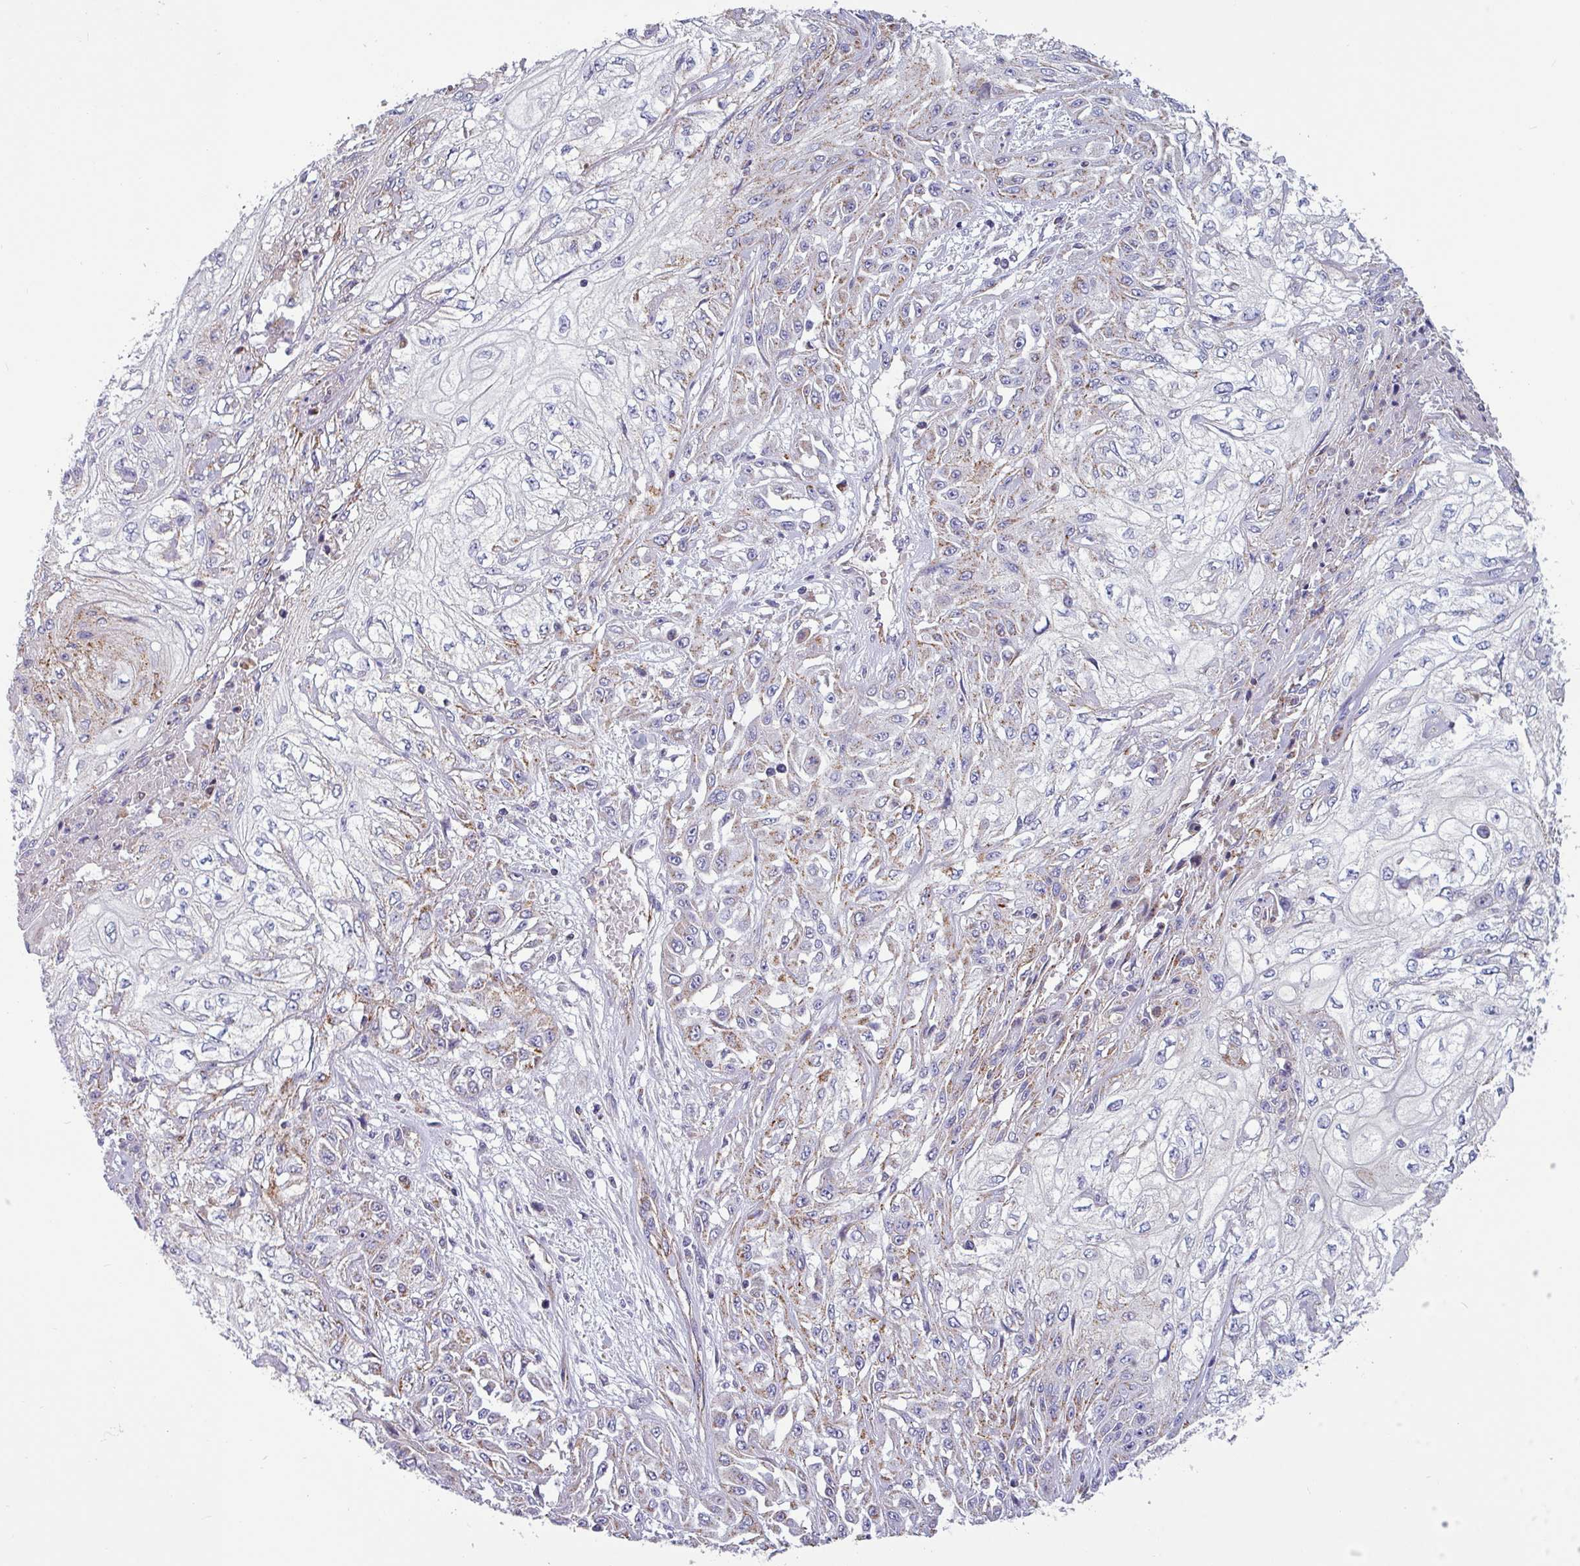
{"staining": {"intensity": "moderate", "quantity": "25%-75%", "location": "cytoplasmic/membranous"}, "tissue": "skin cancer", "cell_type": "Tumor cells", "image_type": "cancer", "snomed": [{"axis": "morphology", "description": "Squamous cell carcinoma, NOS"}, {"axis": "morphology", "description": "Squamous cell carcinoma, metastatic, NOS"}, {"axis": "topography", "description": "Skin"}, {"axis": "topography", "description": "Lymph node"}], "caption": "DAB immunohistochemical staining of squamous cell carcinoma (skin) exhibits moderate cytoplasmic/membranous protein positivity in approximately 25%-75% of tumor cells.", "gene": "CAMK1", "patient": {"sex": "male", "age": 75}}